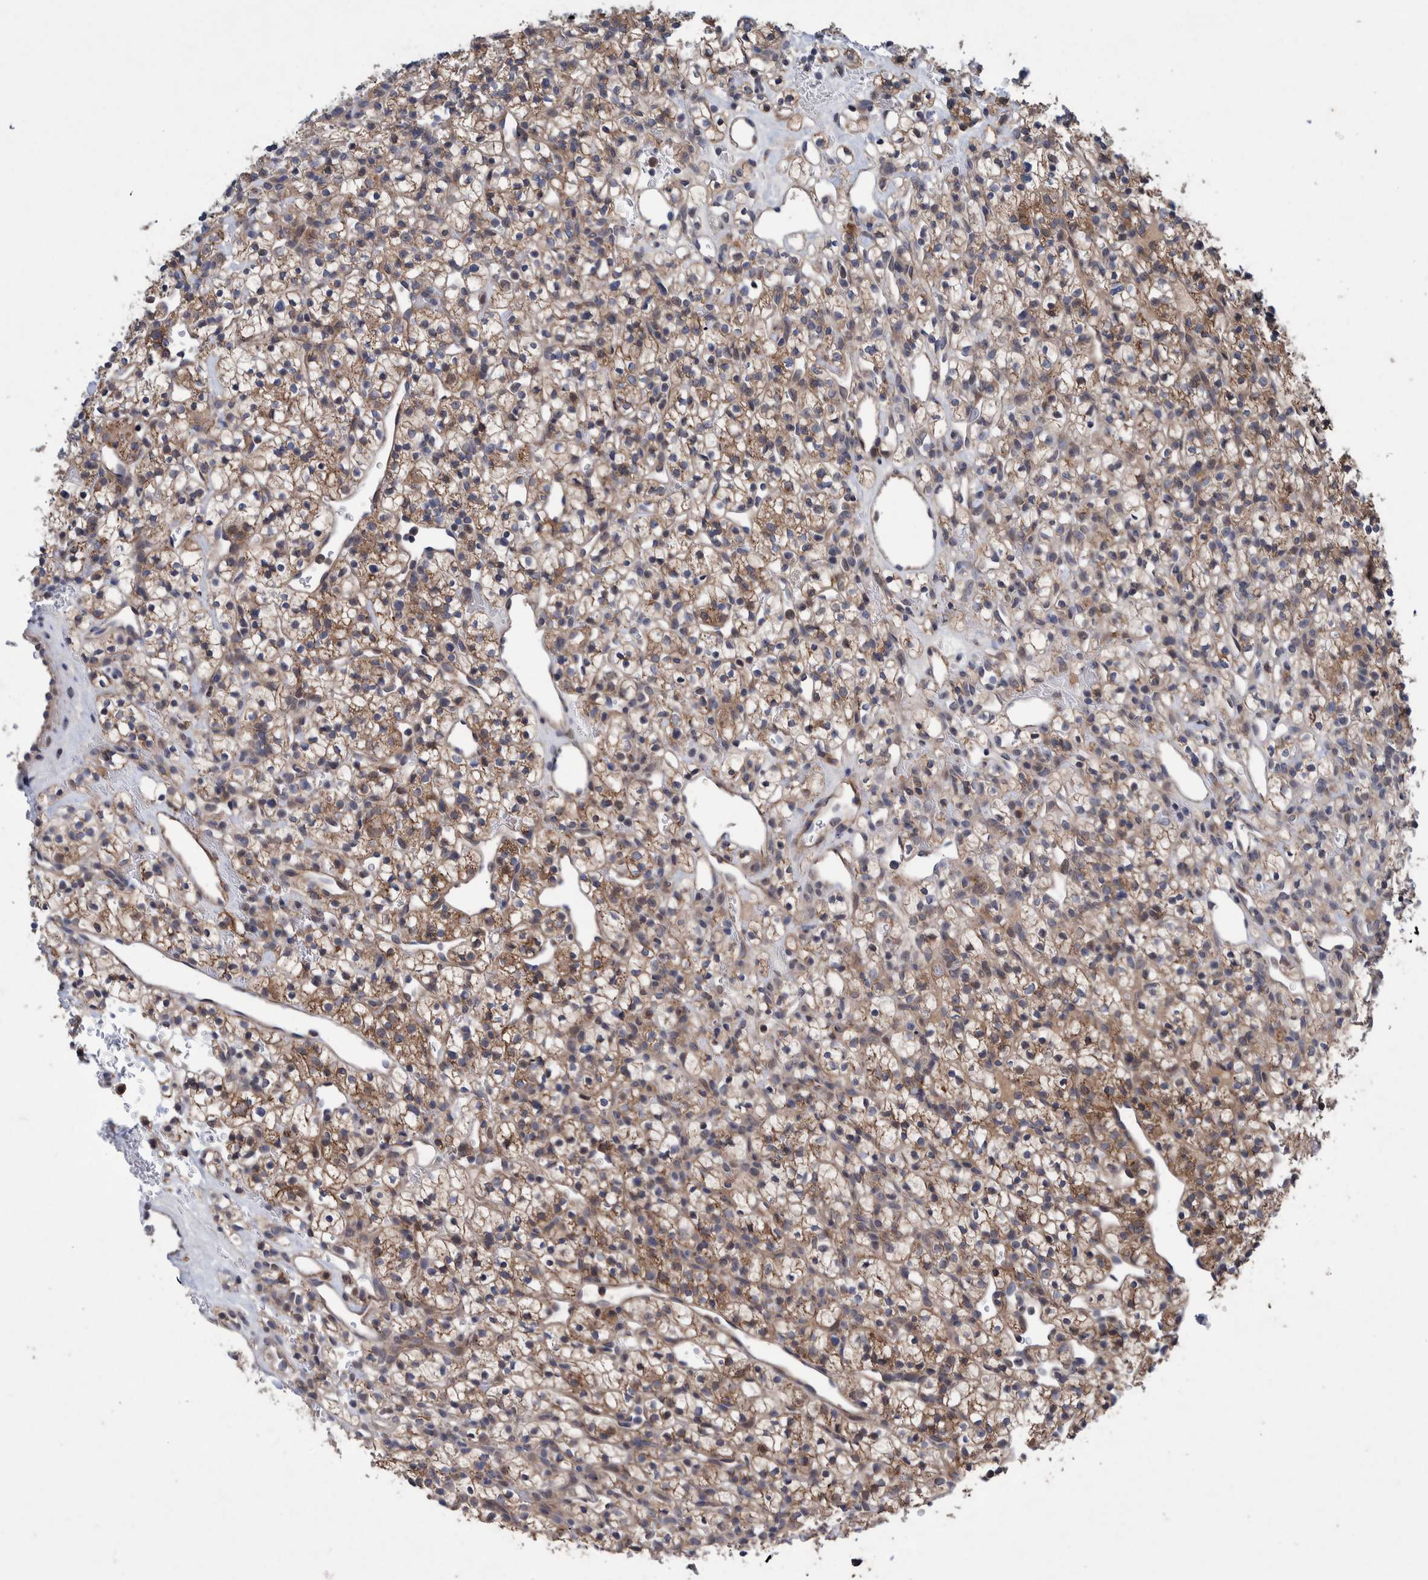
{"staining": {"intensity": "moderate", "quantity": ">75%", "location": "cytoplasmic/membranous"}, "tissue": "renal cancer", "cell_type": "Tumor cells", "image_type": "cancer", "snomed": [{"axis": "morphology", "description": "Adenocarcinoma, NOS"}, {"axis": "topography", "description": "Kidney"}], "caption": "This photomicrograph exhibits IHC staining of human renal adenocarcinoma, with medium moderate cytoplasmic/membranous expression in approximately >75% of tumor cells.", "gene": "PIK3R6", "patient": {"sex": "female", "age": 57}}